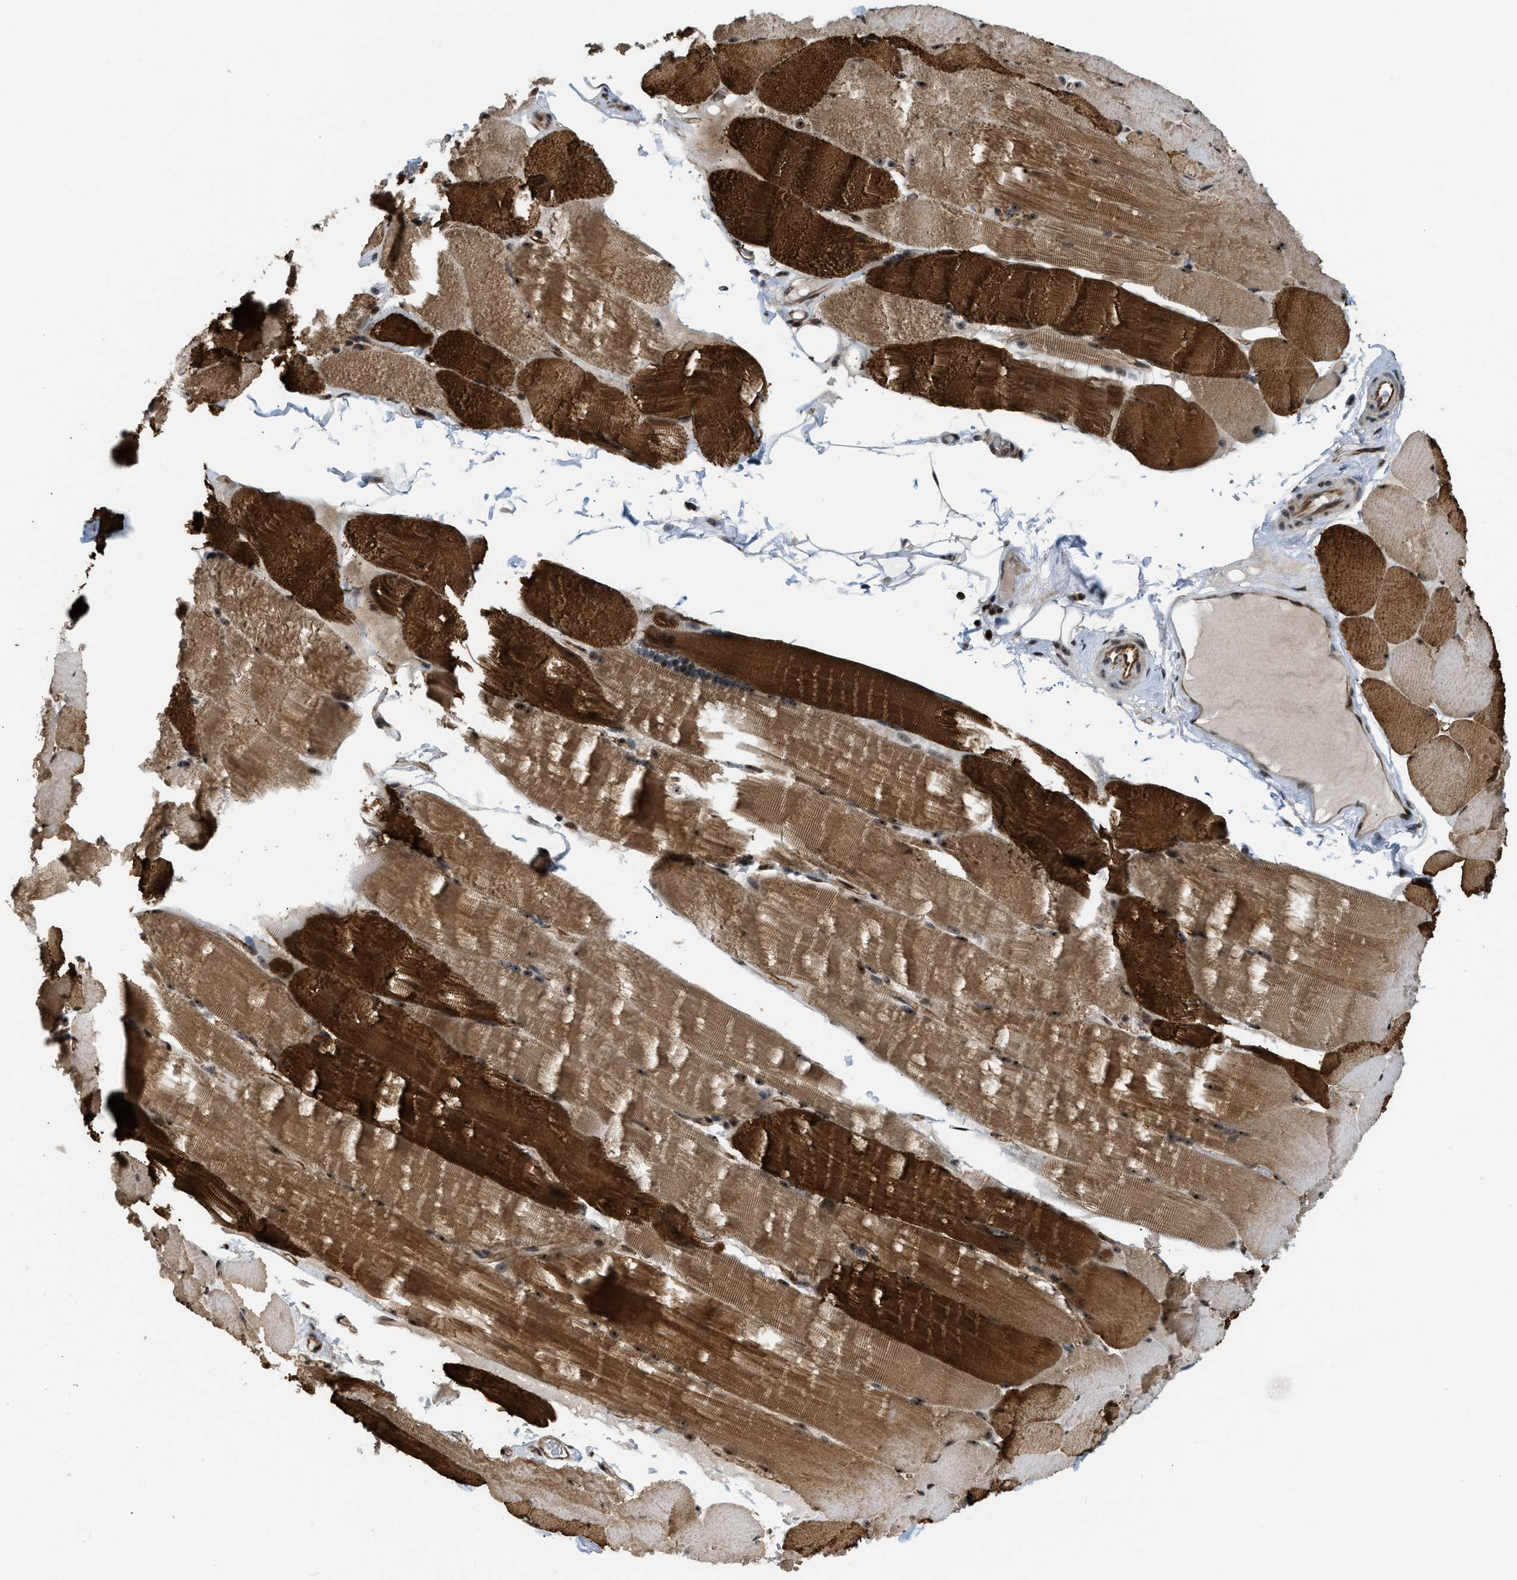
{"staining": {"intensity": "strong", "quantity": ">75%", "location": "cytoplasmic/membranous,nuclear"}, "tissue": "skeletal muscle", "cell_type": "Myocytes", "image_type": "normal", "snomed": [{"axis": "morphology", "description": "Normal tissue, NOS"}, {"axis": "topography", "description": "Skin"}, {"axis": "topography", "description": "Skeletal muscle"}], "caption": "Immunohistochemistry histopathology image of unremarkable skeletal muscle: human skeletal muscle stained using immunohistochemistry exhibits high levels of strong protein expression localized specifically in the cytoplasmic/membranous,nuclear of myocytes, appearing as a cytoplasmic/membranous,nuclear brown color.", "gene": "E2F1", "patient": {"sex": "male", "age": 83}}